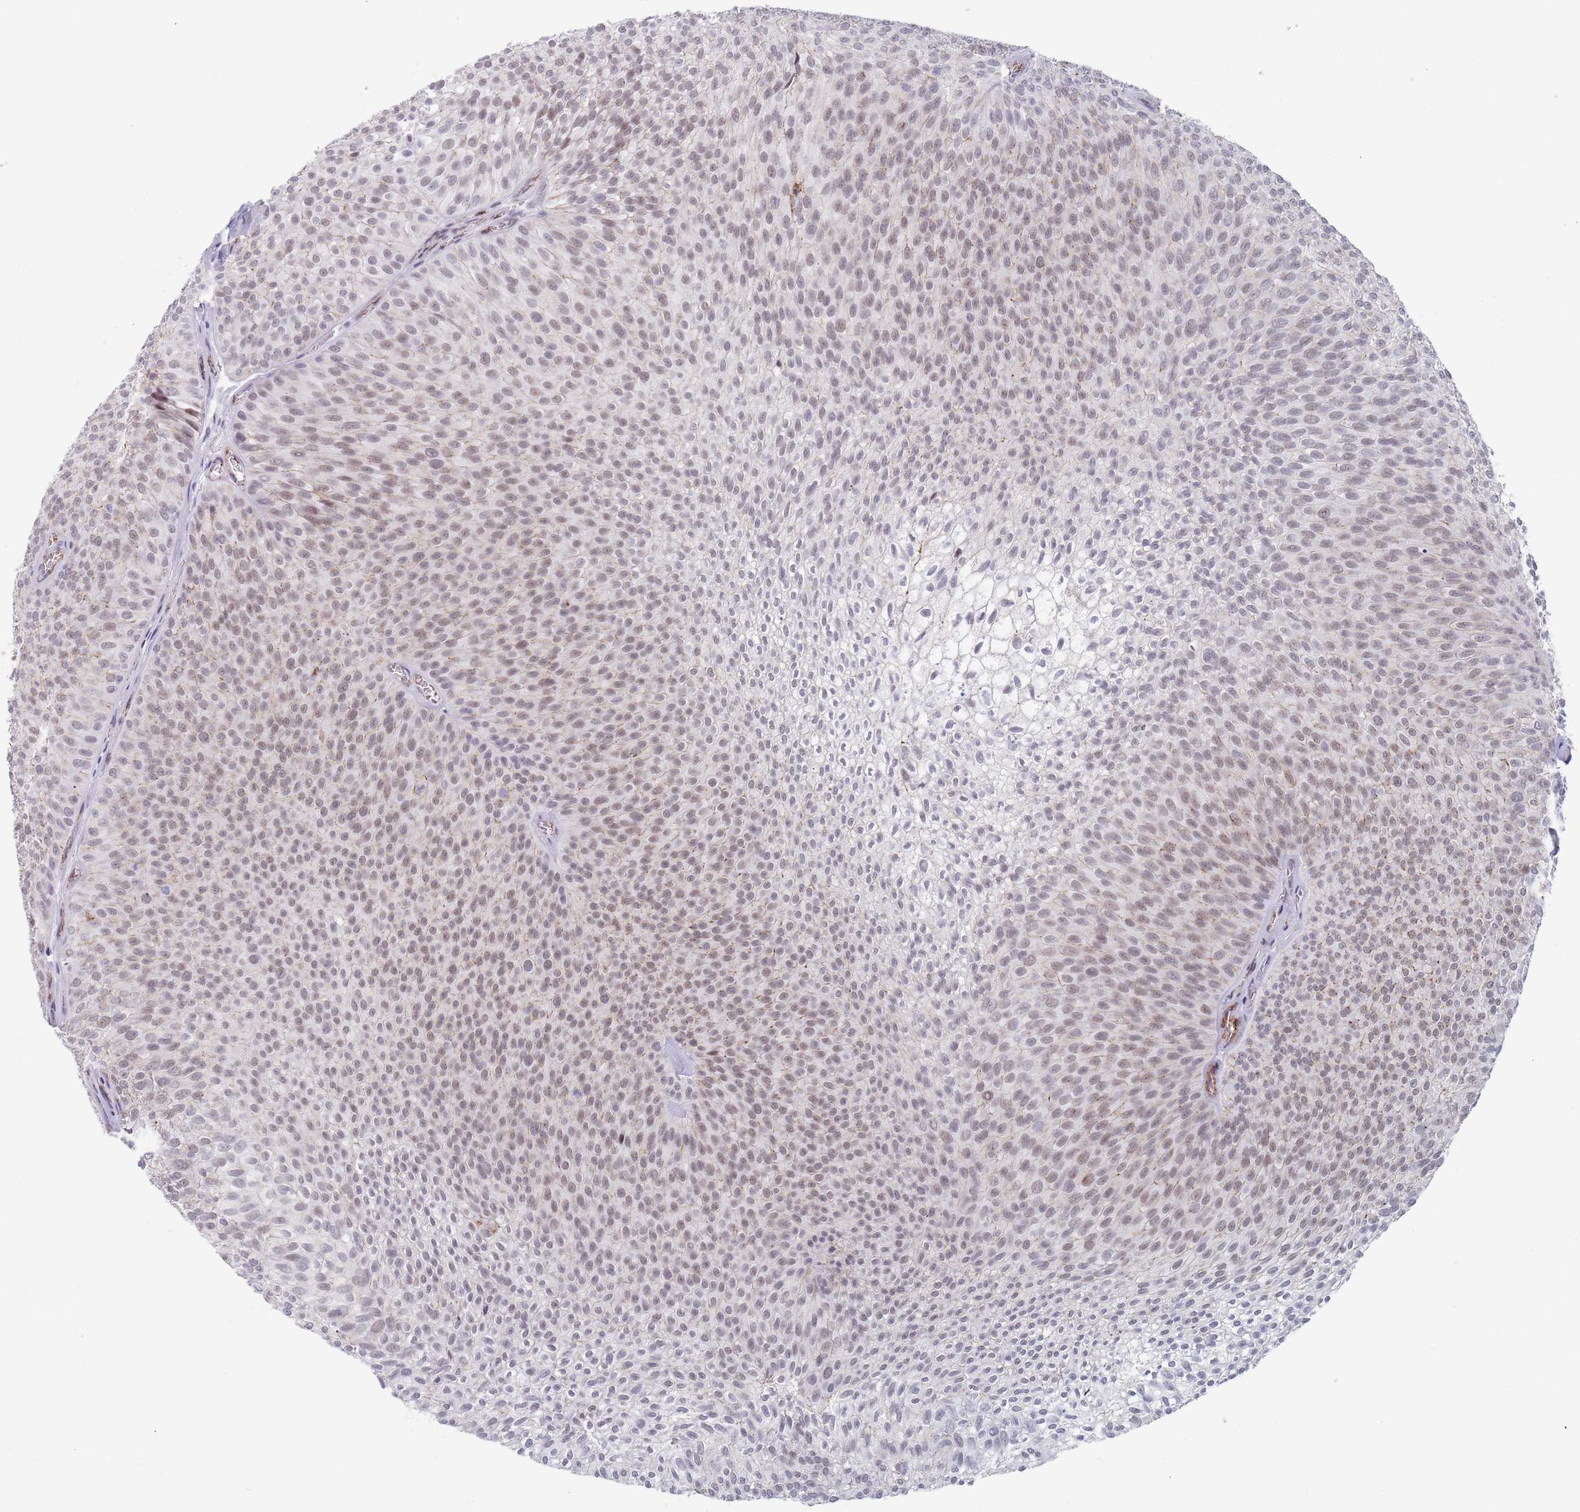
{"staining": {"intensity": "weak", "quantity": "25%-75%", "location": "nuclear"}, "tissue": "urothelial cancer", "cell_type": "Tumor cells", "image_type": "cancer", "snomed": [{"axis": "morphology", "description": "Urothelial carcinoma, Low grade"}, {"axis": "topography", "description": "Urinary bladder"}], "caption": "Immunohistochemistry (IHC) image of human urothelial cancer stained for a protein (brown), which reveals low levels of weak nuclear expression in about 25%-75% of tumor cells.", "gene": "OR5A2", "patient": {"sex": "male", "age": 91}}